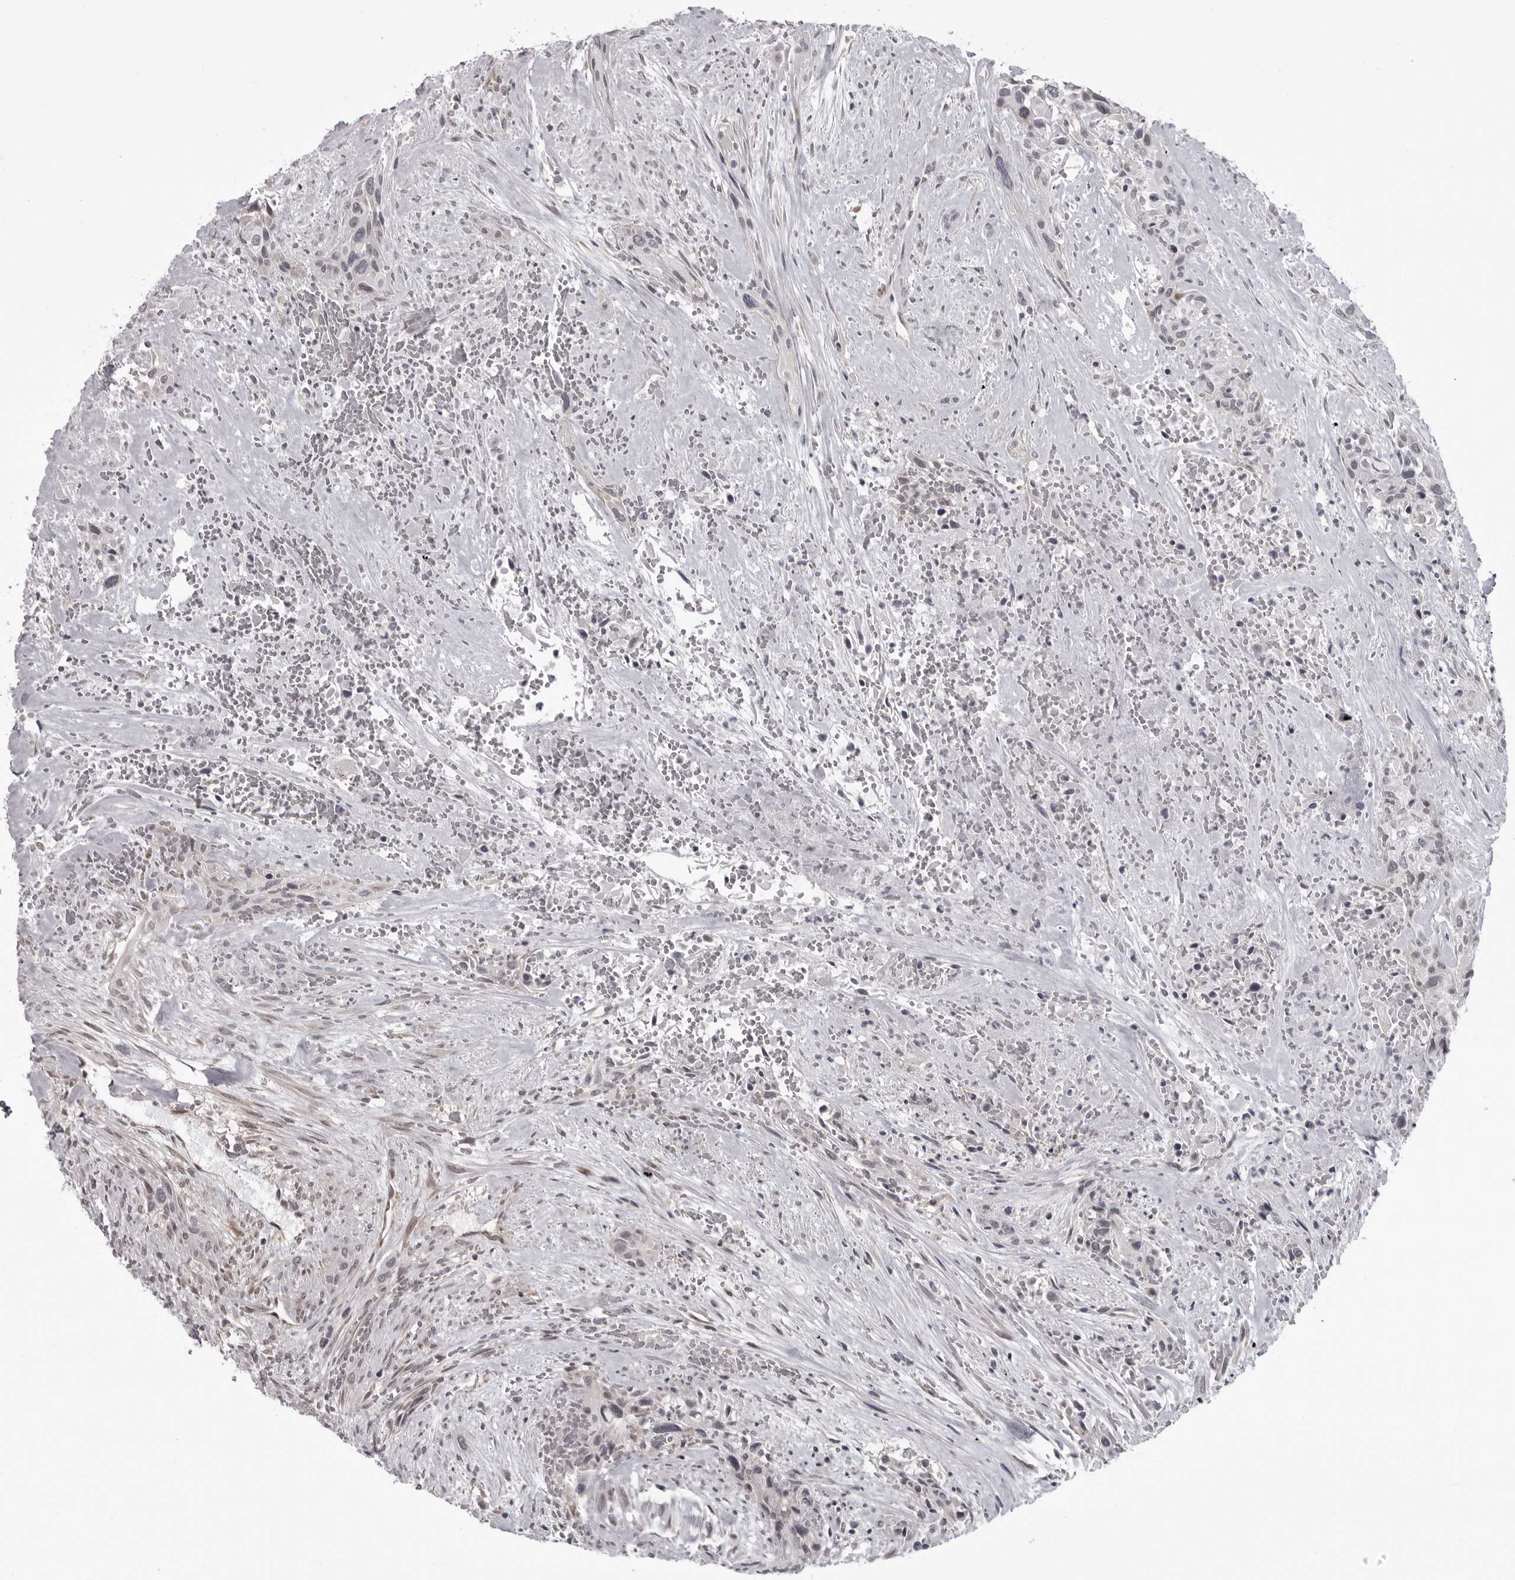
{"staining": {"intensity": "negative", "quantity": "none", "location": "none"}, "tissue": "urothelial cancer", "cell_type": "Tumor cells", "image_type": "cancer", "snomed": [{"axis": "morphology", "description": "Urothelial carcinoma, High grade"}, {"axis": "topography", "description": "Urinary bladder"}], "caption": "Tumor cells are negative for protein expression in human urothelial carcinoma (high-grade).", "gene": "MAPK12", "patient": {"sex": "male", "age": 35}}